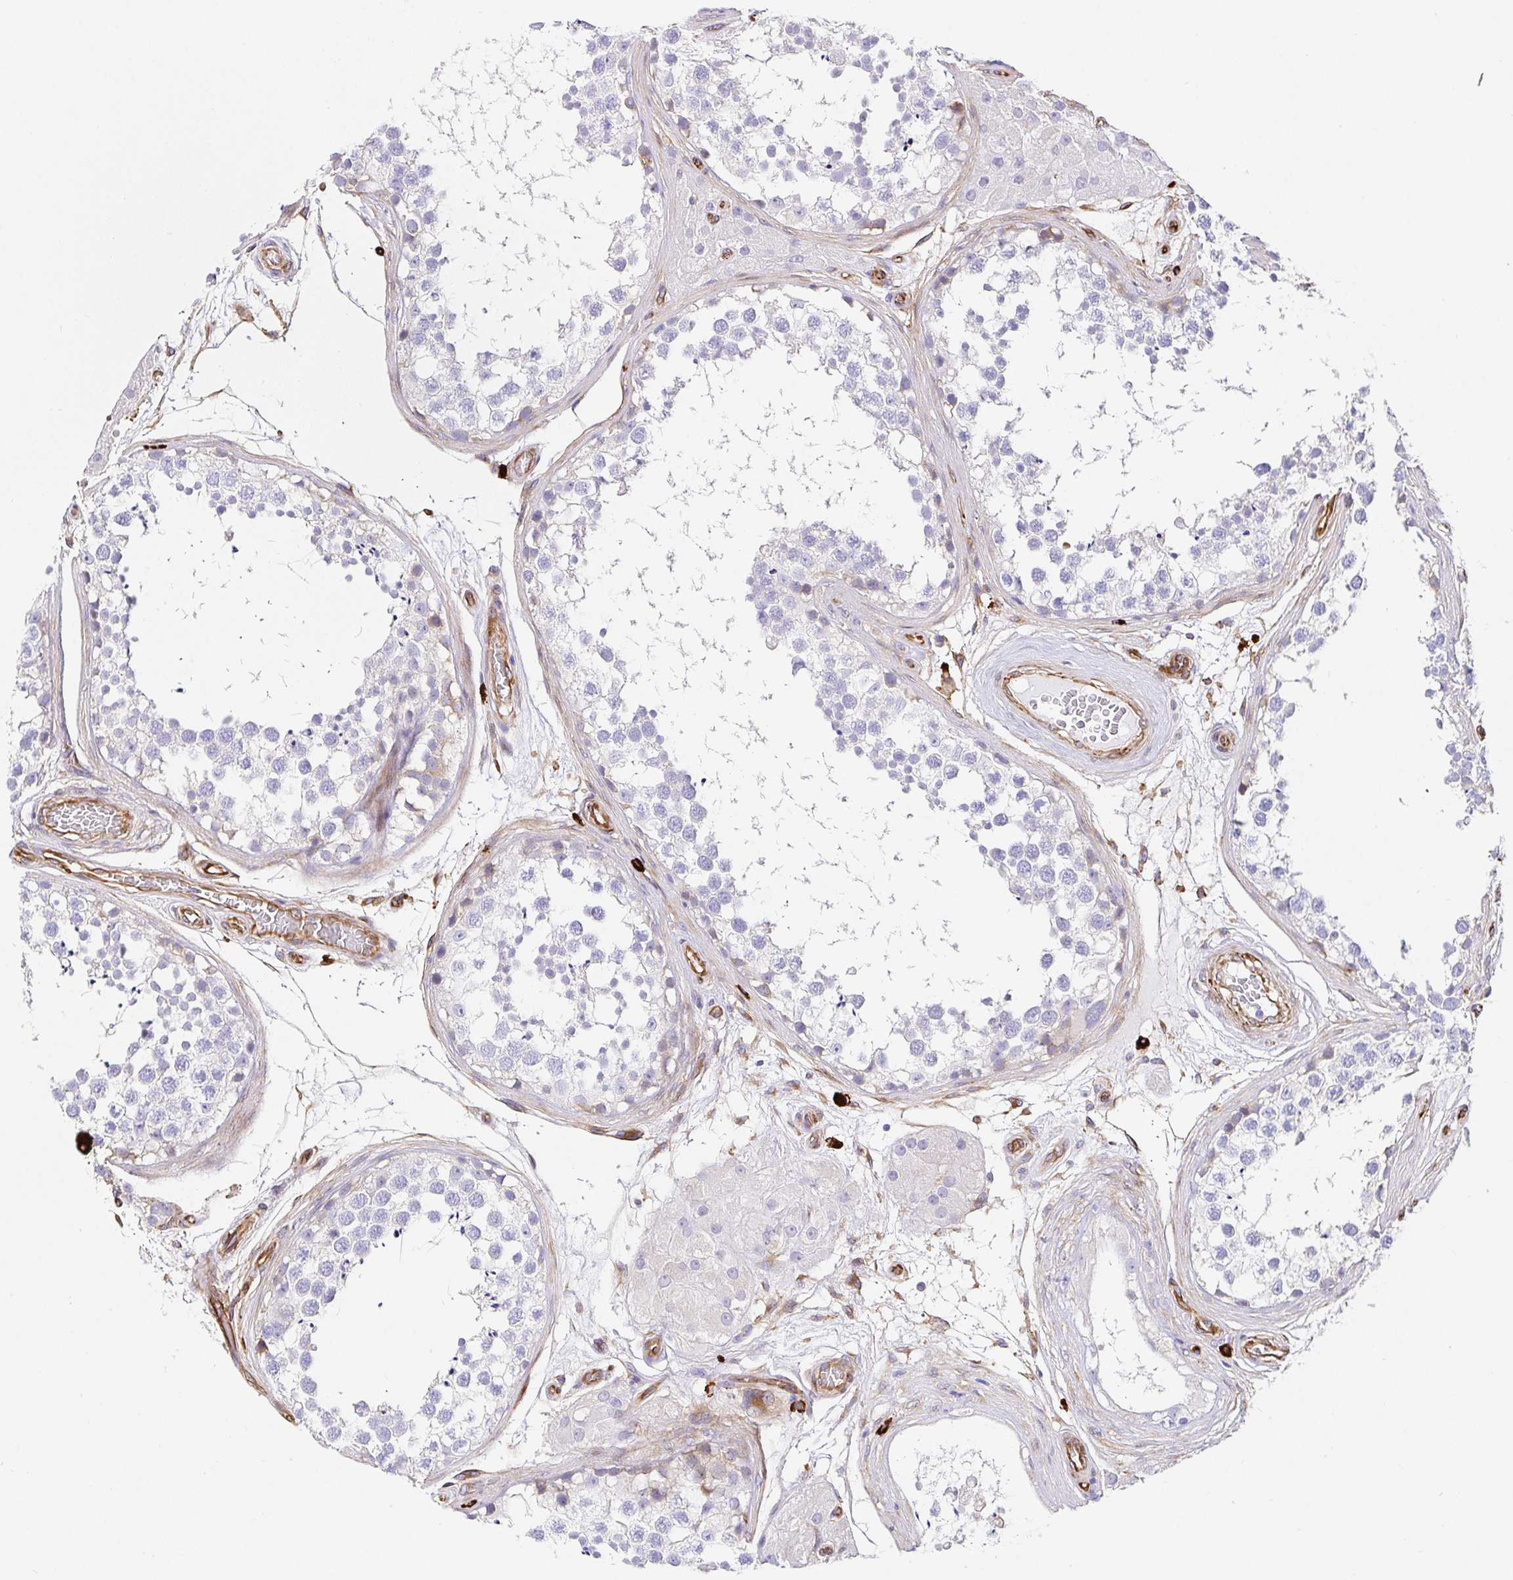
{"staining": {"intensity": "negative", "quantity": "none", "location": "none"}, "tissue": "testis", "cell_type": "Cells in seminiferous ducts", "image_type": "normal", "snomed": [{"axis": "morphology", "description": "Normal tissue, NOS"}, {"axis": "morphology", "description": "Seminoma, NOS"}, {"axis": "topography", "description": "Testis"}], "caption": "A photomicrograph of testis stained for a protein exhibits no brown staining in cells in seminiferous ducts. (DAB (3,3'-diaminobenzidine) immunohistochemistry (IHC) visualized using brightfield microscopy, high magnification).", "gene": "DOCK1", "patient": {"sex": "male", "age": 65}}